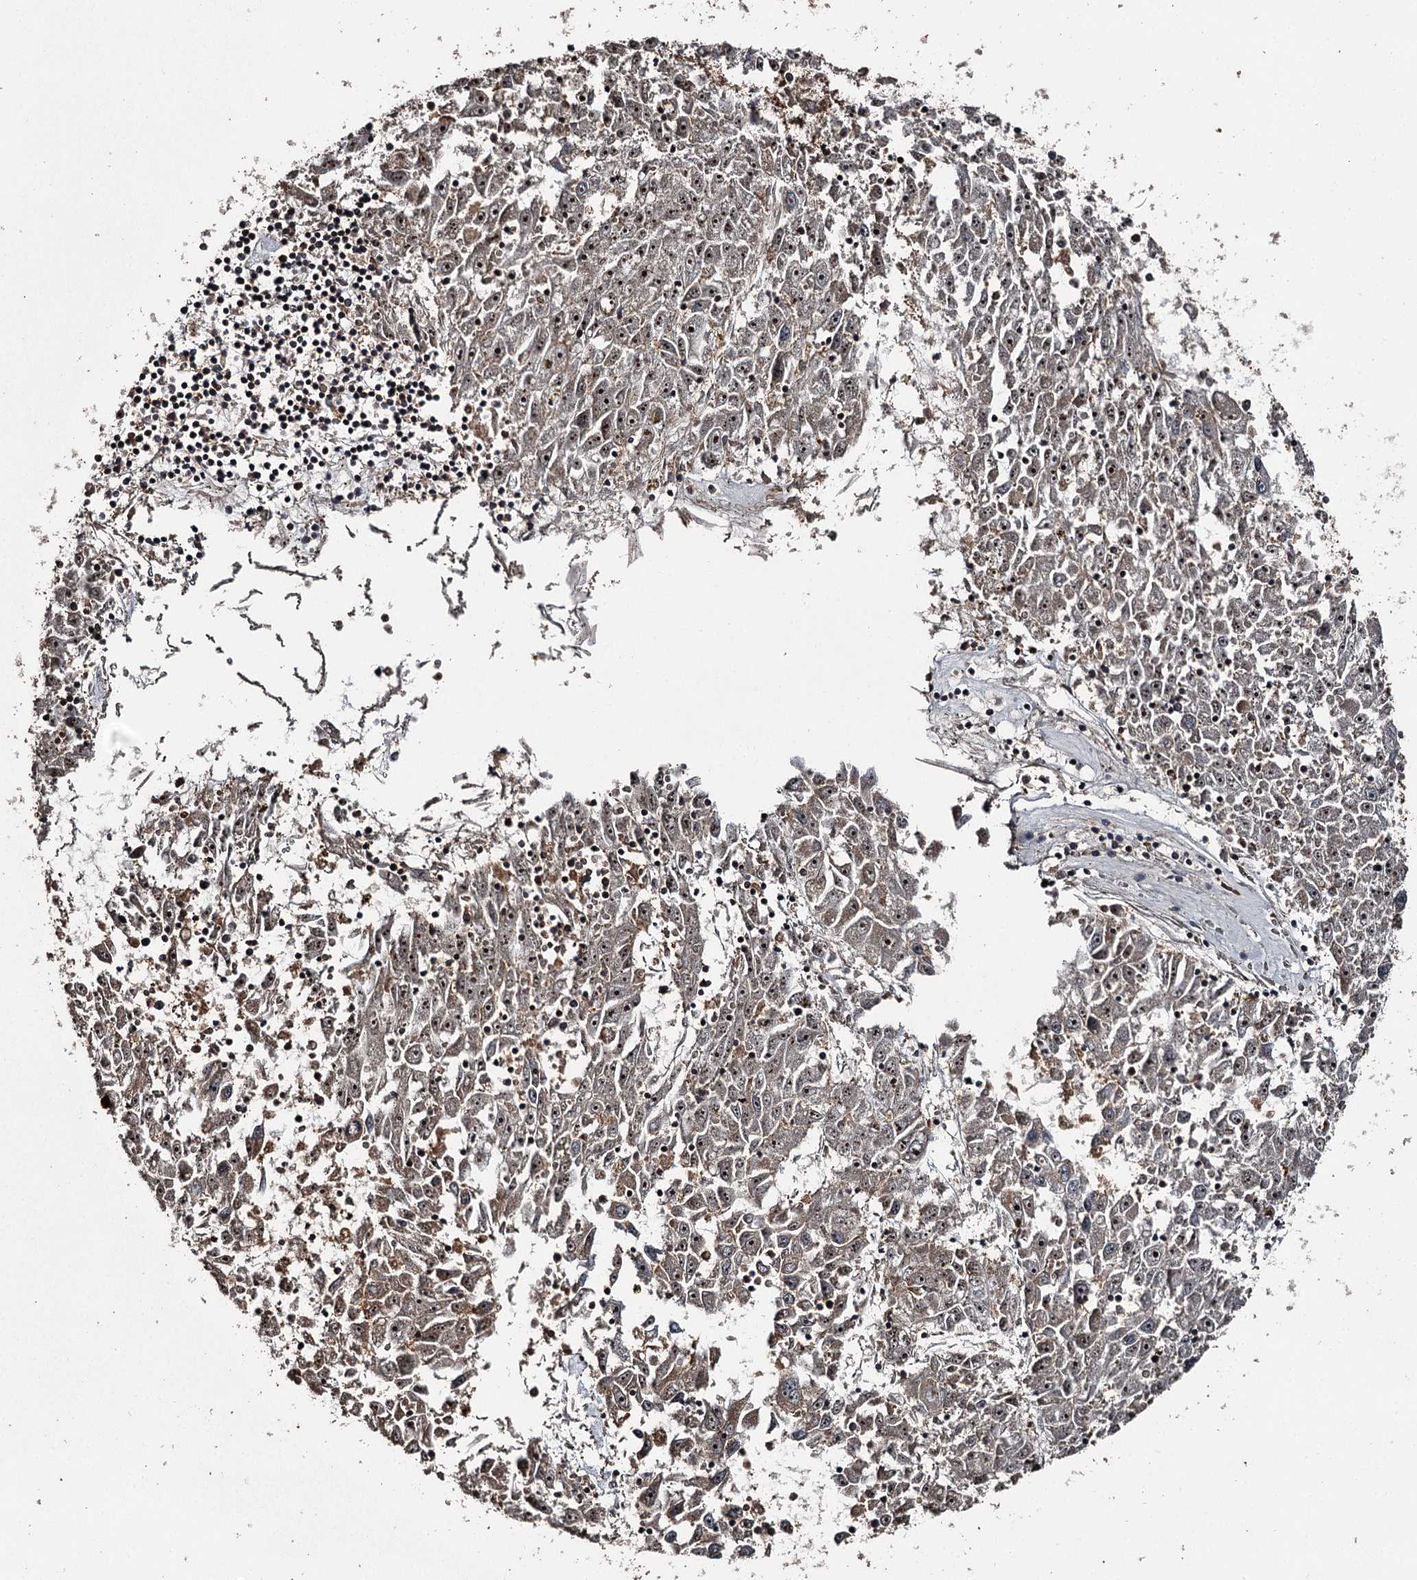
{"staining": {"intensity": "moderate", "quantity": "25%-75%", "location": "cytoplasmic/membranous,nuclear"}, "tissue": "liver cancer", "cell_type": "Tumor cells", "image_type": "cancer", "snomed": [{"axis": "morphology", "description": "Carcinoma, Hepatocellular, NOS"}, {"axis": "topography", "description": "Liver"}], "caption": "Immunohistochemistry (IHC) of liver hepatocellular carcinoma displays medium levels of moderate cytoplasmic/membranous and nuclear staining in about 25%-75% of tumor cells.", "gene": "RAB21", "patient": {"sex": "male", "age": 49}}